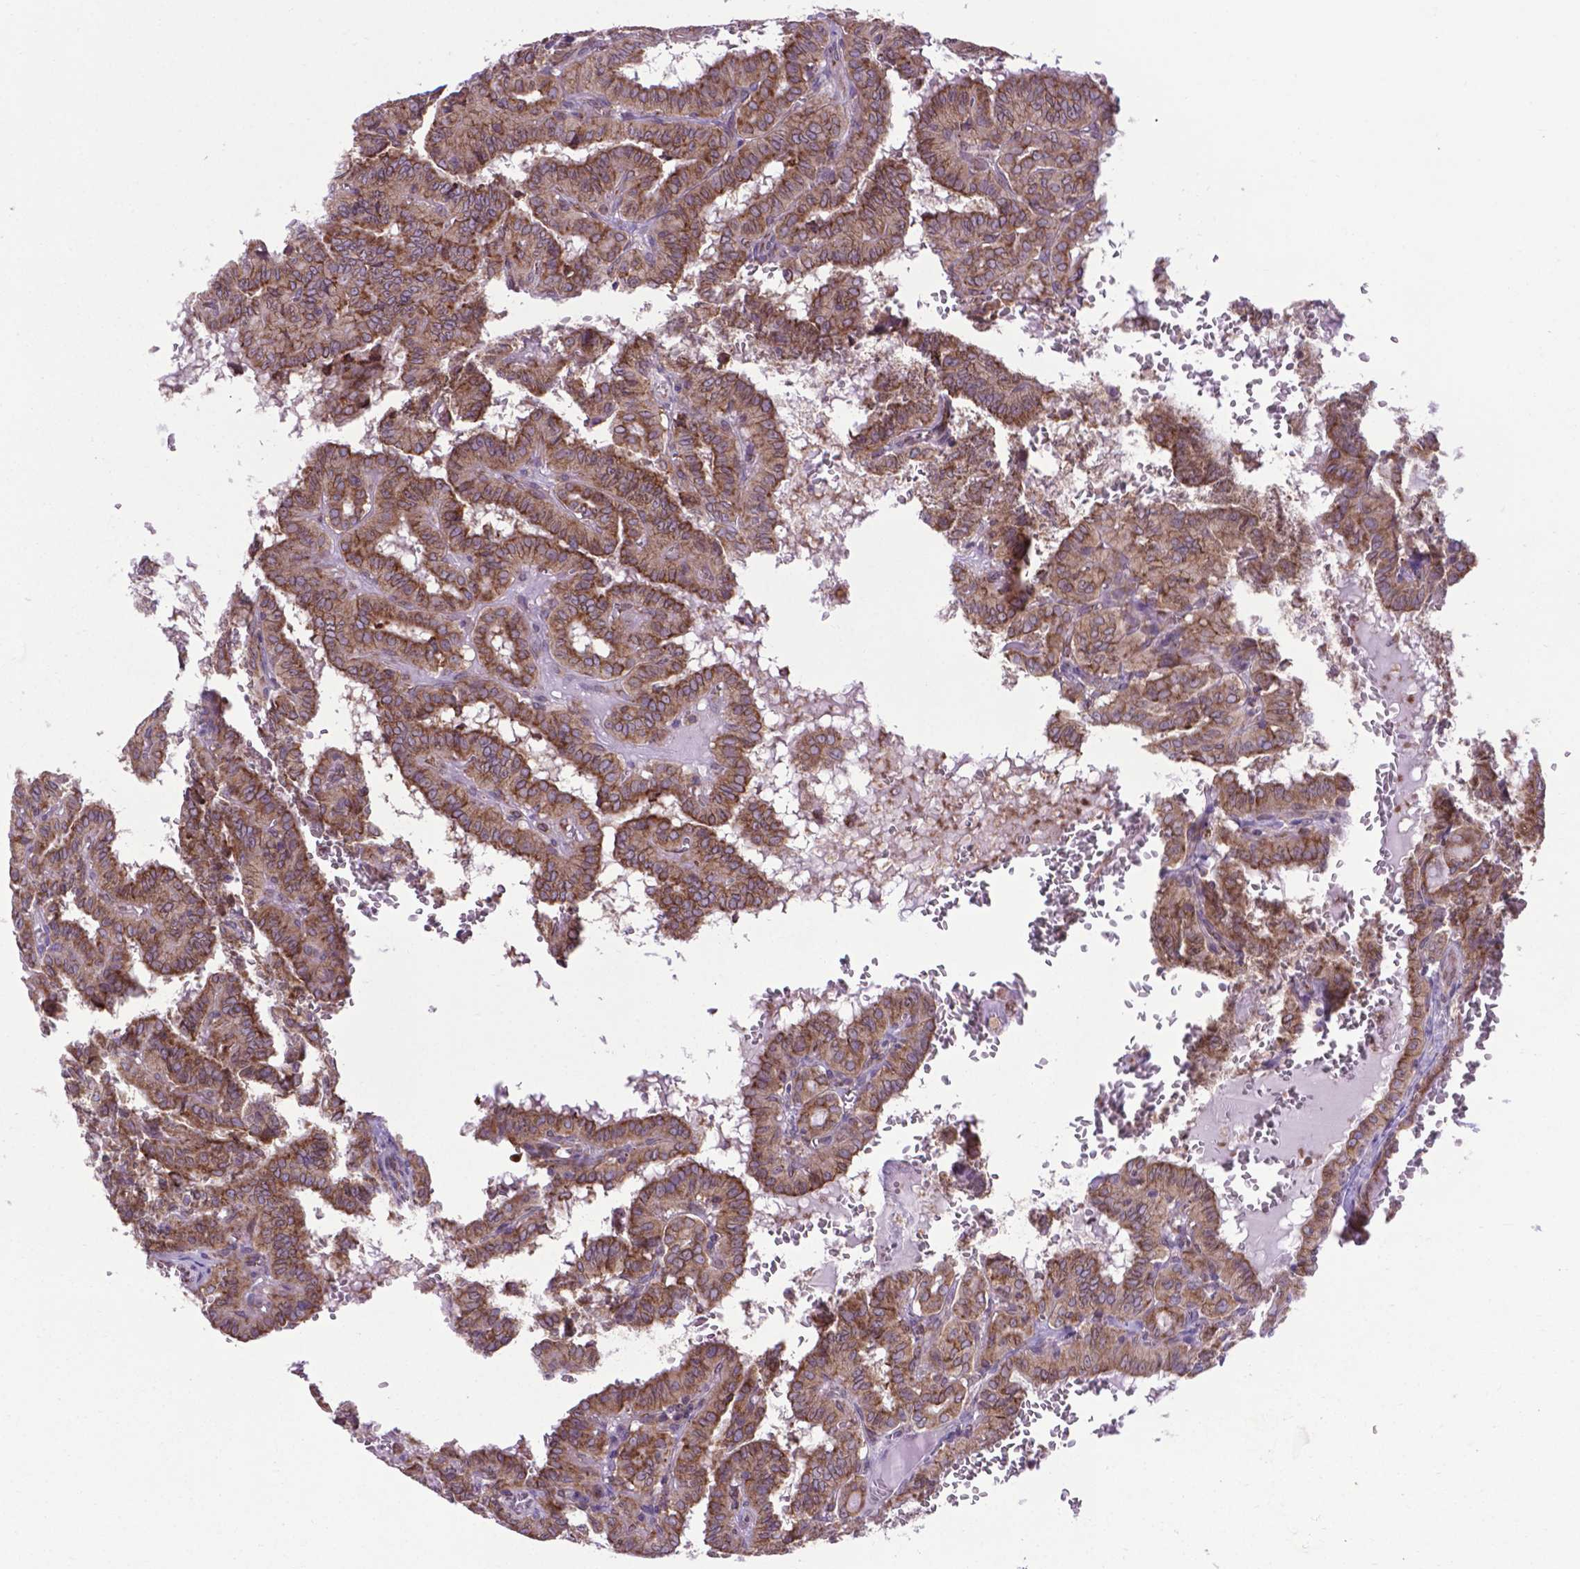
{"staining": {"intensity": "moderate", "quantity": ">75%", "location": "cytoplasmic/membranous"}, "tissue": "thyroid cancer", "cell_type": "Tumor cells", "image_type": "cancer", "snomed": [{"axis": "morphology", "description": "Papillary adenocarcinoma, NOS"}, {"axis": "topography", "description": "Thyroid gland"}], "caption": "Human papillary adenocarcinoma (thyroid) stained with a protein marker reveals moderate staining in tumor cells.", "gene": "WDR83OS", "patient": {"sex": "female", "age": 21}}